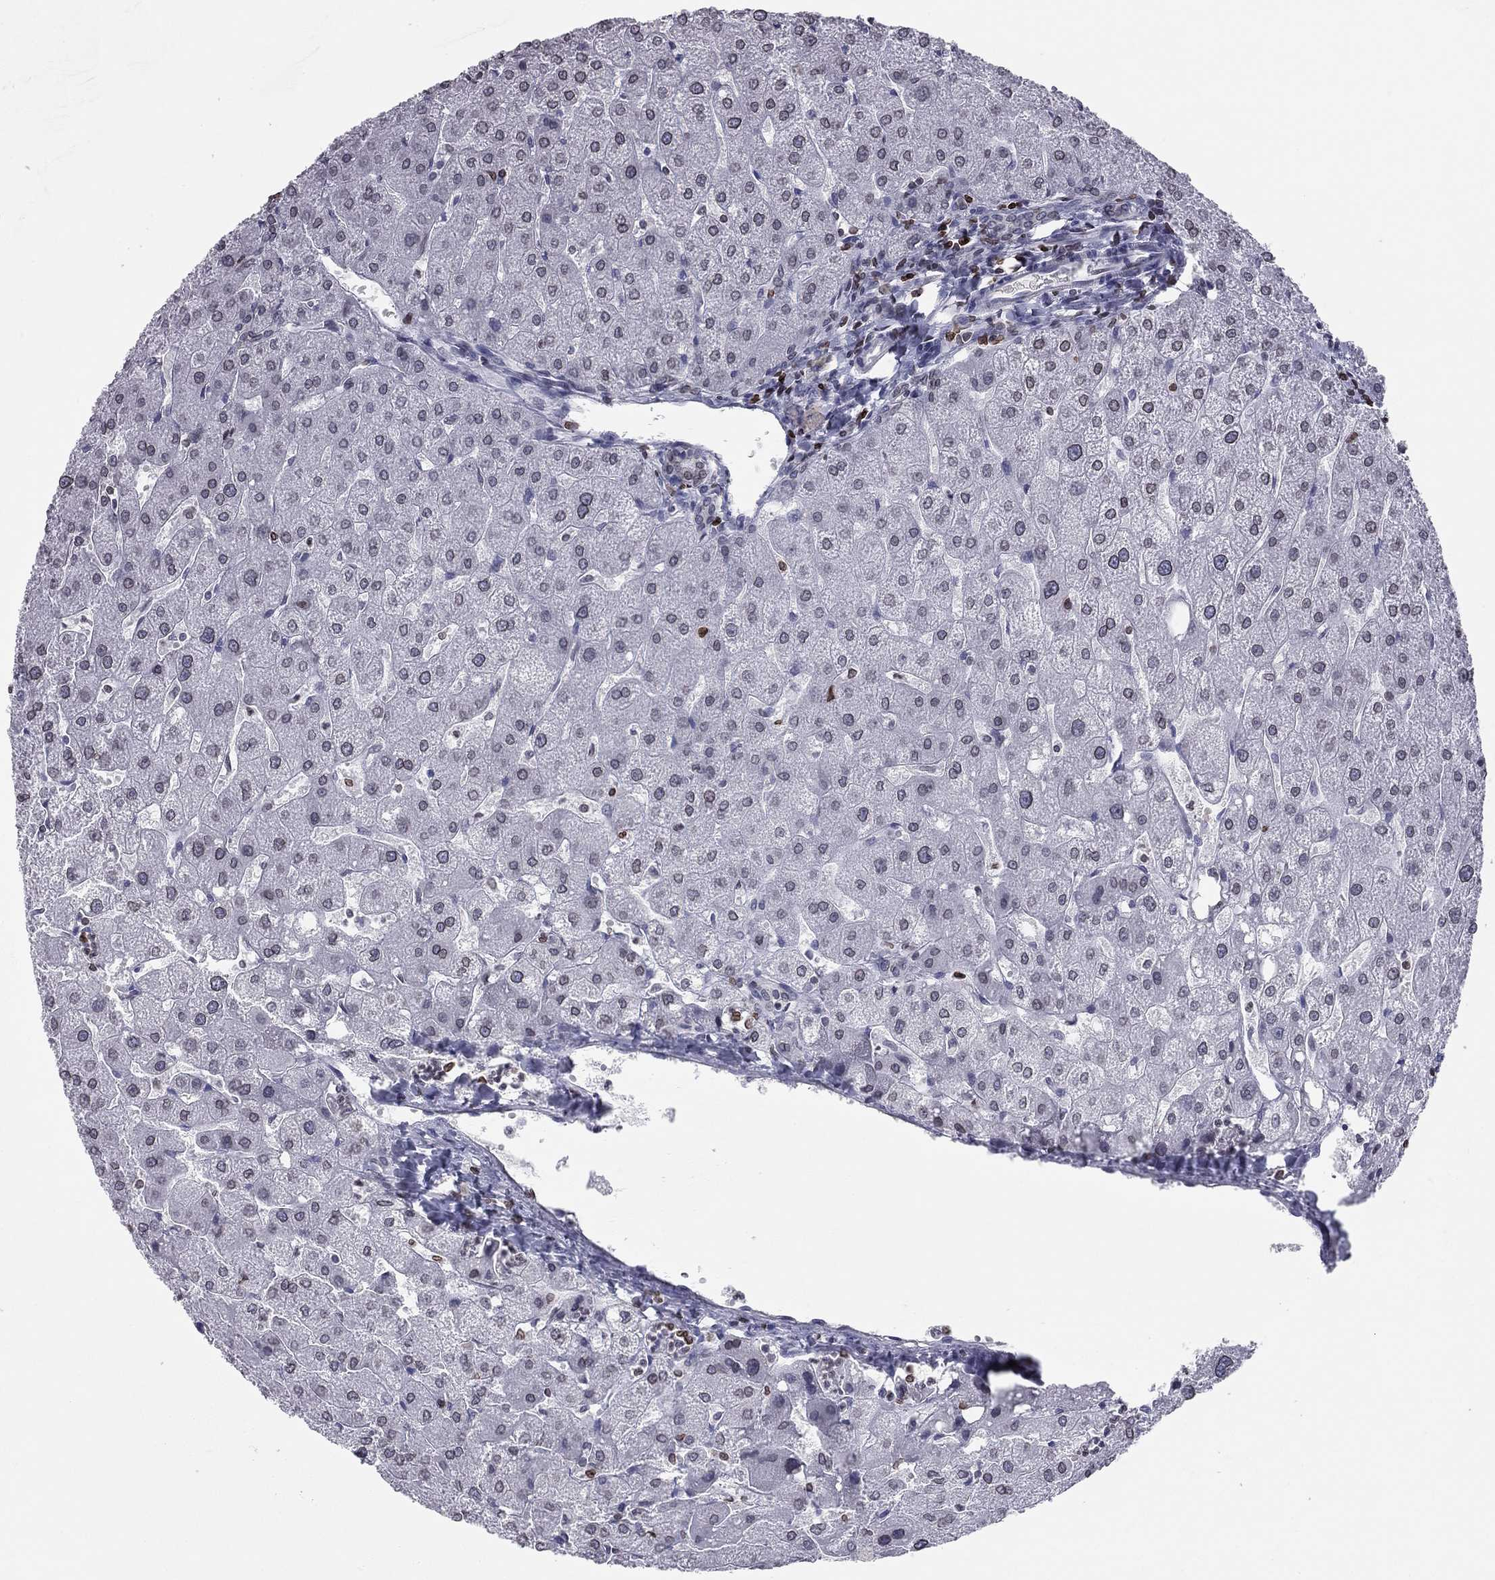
{"staining": {"intensity": "weak", "quantity": ">75%", "location": "cytoplasmic/membranous,nuclear"}, "tissue": "liver", "cell_type": "Cholangiocytes", "image_type": "normal", "snomed": [{"axis": "morphology", "description": "Normal tissue, NOS"}, {"axis": "topography", "description": "Liver"}], "caption": "This is an image of immunohistochemistry staining of normal liver, which shows weak expression in the cytoplasmic/membranous,nuclear of cholangiocytes.", "gene": "ESPL1", "patient": {"sex": "male", "age": 67}}